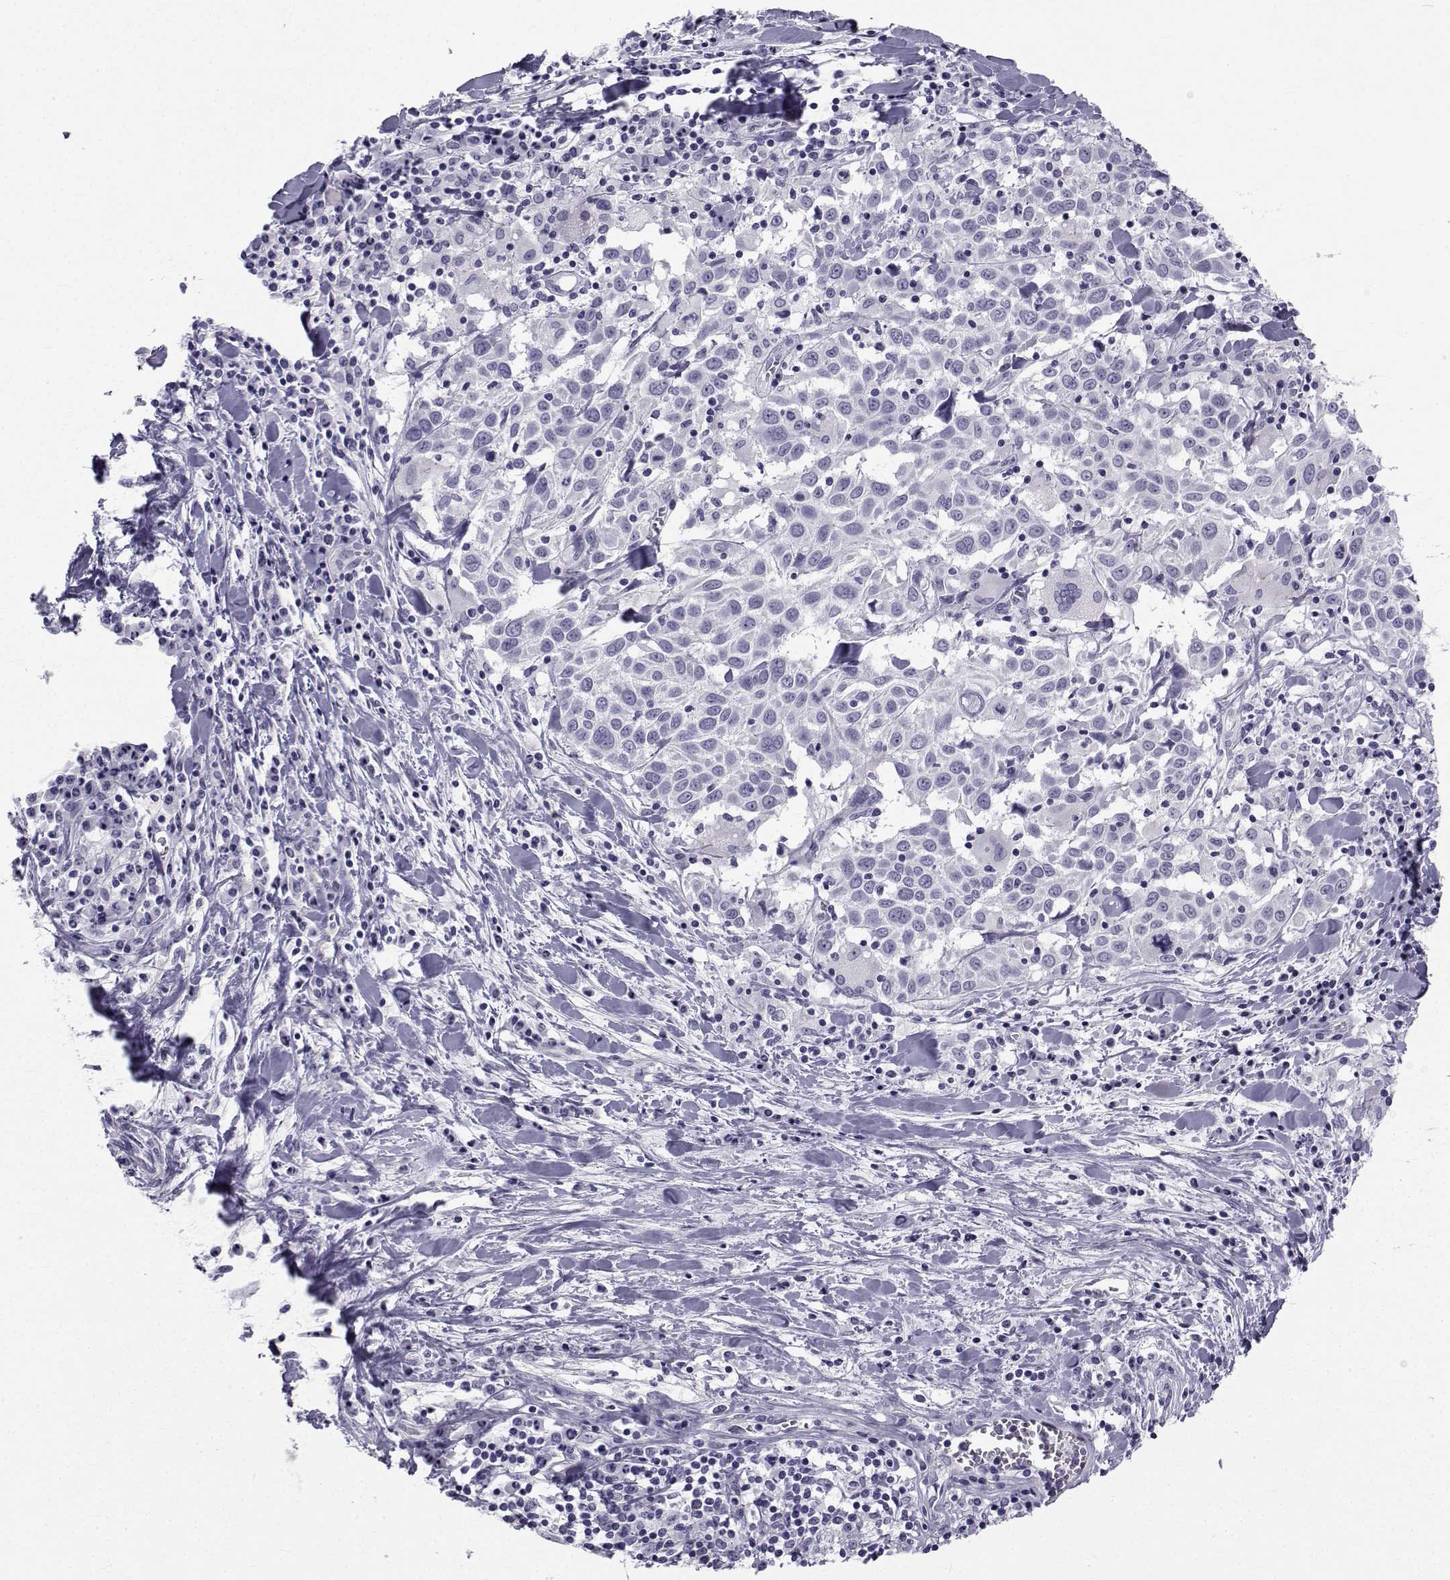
{"staining": {"intensity": "negative", "quantity": "none", "location": "none"}, "tissue": "lung cancer", "cell_type": "Tumor cells", "image_type": "cancer", "snomed": [{"axis": "morphology", "description": "Squamous cell carcinoma, NOS"}, {"axis": "topography", "description": "Lung"}], "caption": "Histopathology image shows no protein staining in tumor cells of lung cancer tissue.", "gene": "SPANXD", "patient": {"sex": "male", "age": 57}}